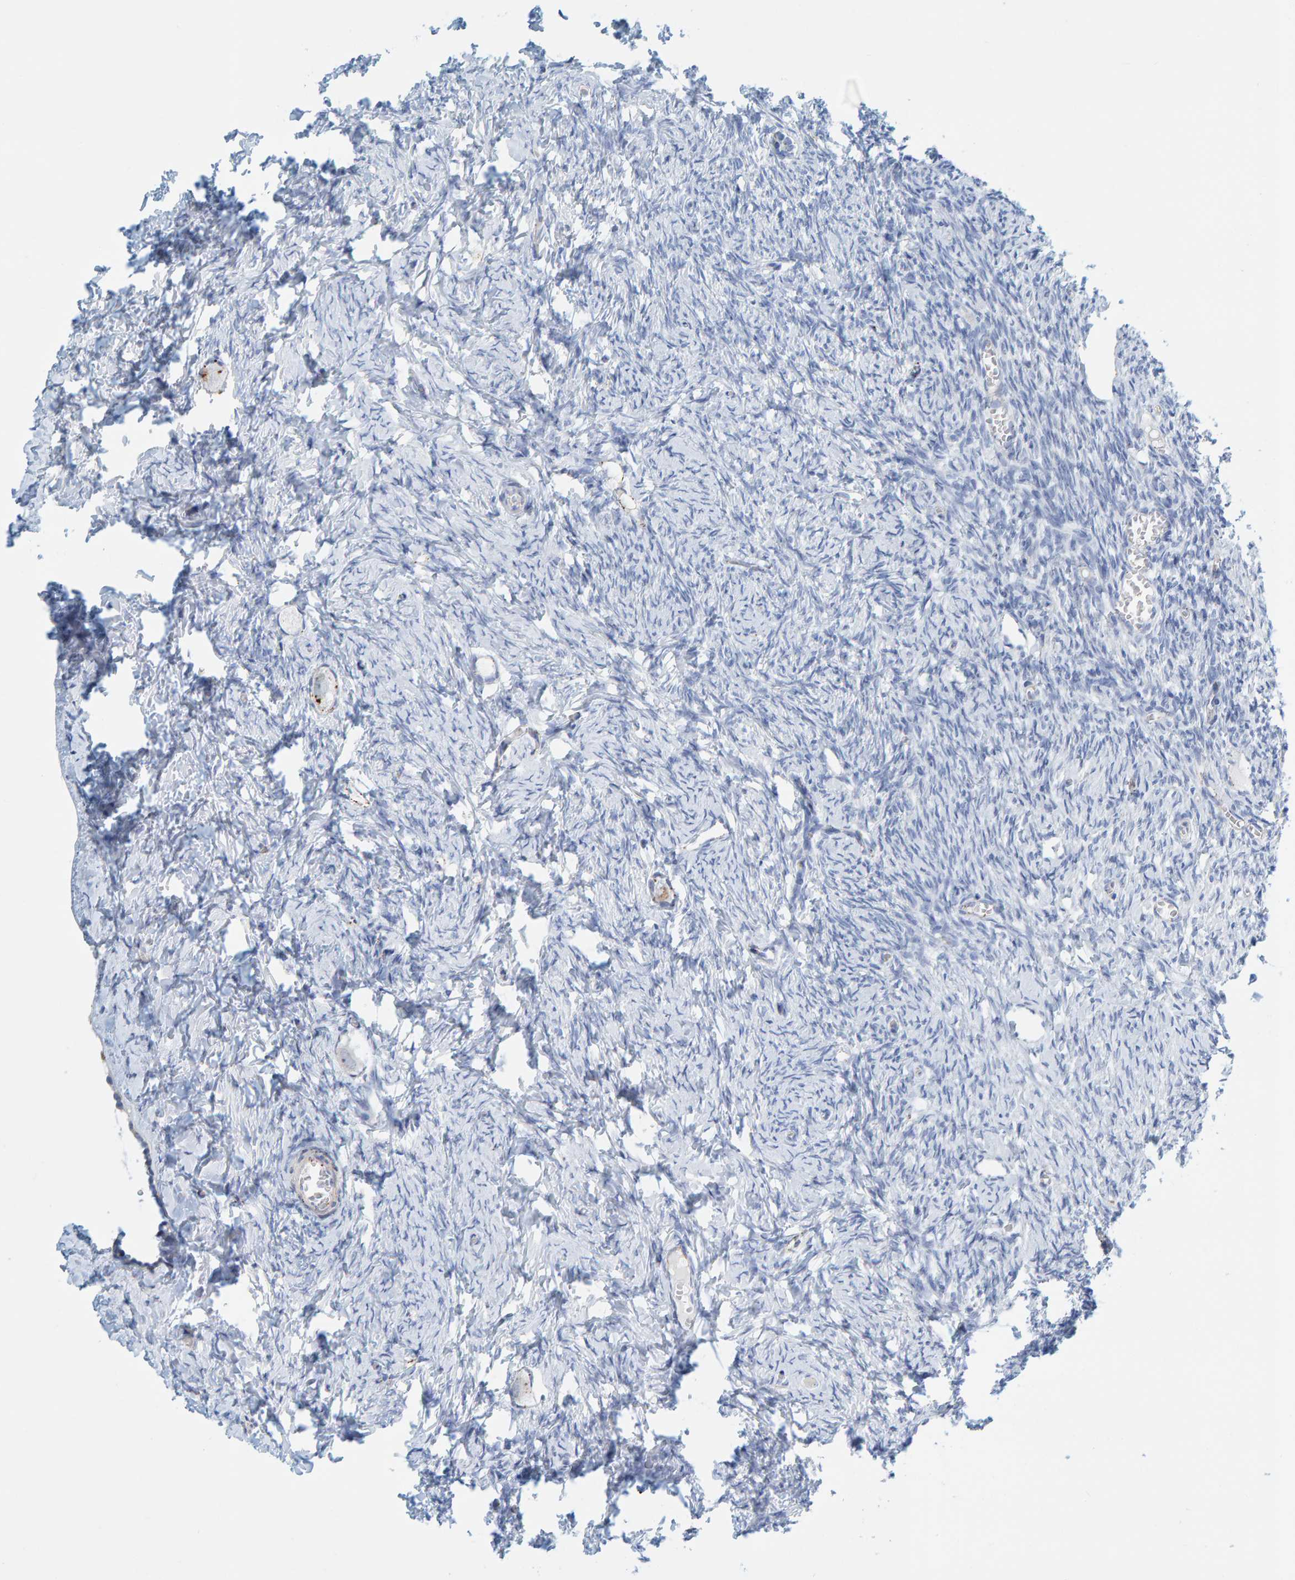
{"staining": {"intensity": "weak", "quantity": "<25%", "location": "cytoplasmic/membranous"}, "tissue": "ovary", "cell_type": "Follicle cells", "image_type": "normal", "snomed": [{"axis": "morphology", "description": "Normal tissue, NOS"}, {"axis": "topography", "description": "Ovary"}], "caption": "A high-resolution histopathology image shows IHC staining of unremarkable ovary, which reveals no significant staining in follicle cells.", "gene": "BIN3", "patient": {"sex": "female", "age": 27}}